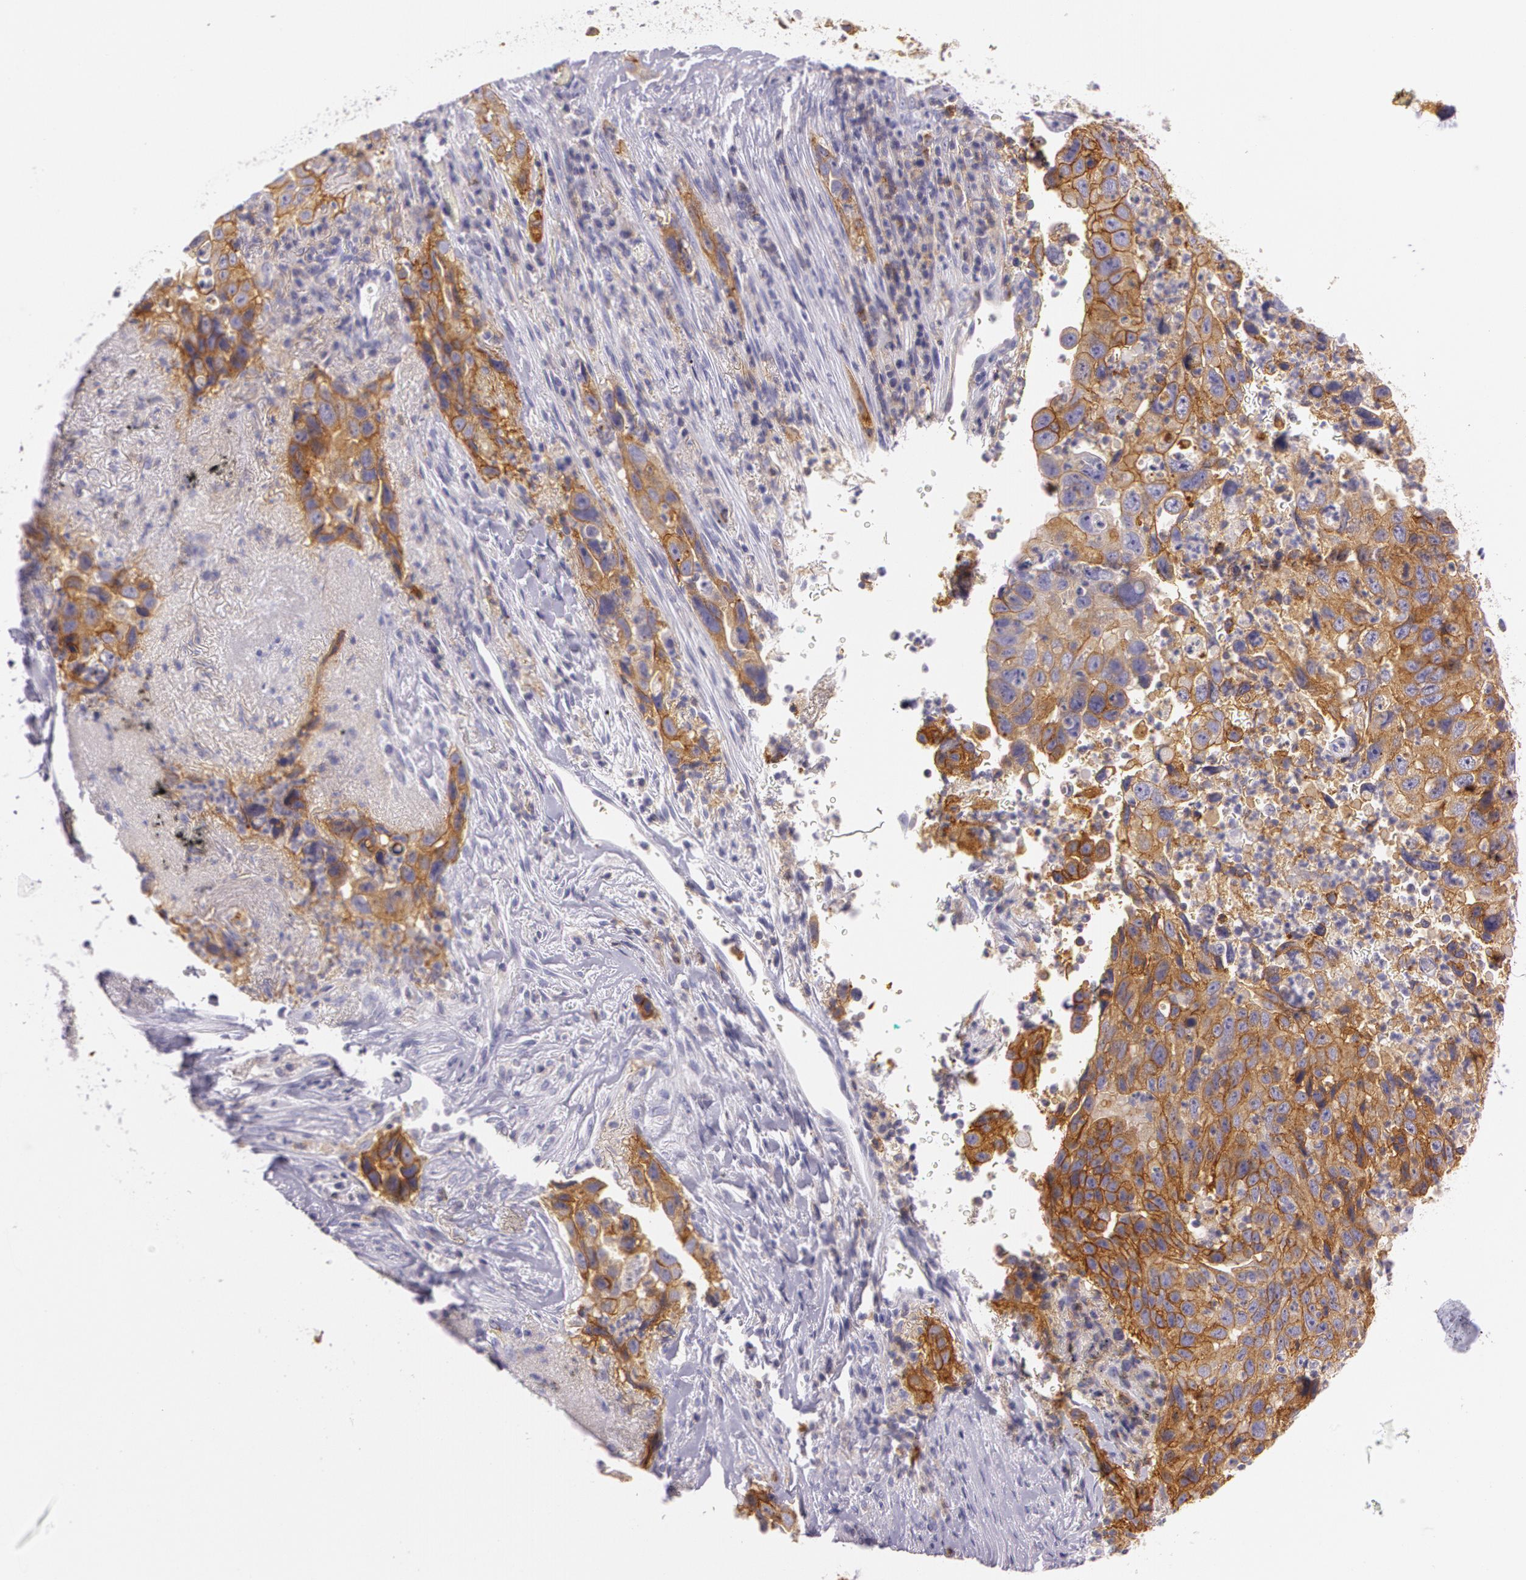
{"staining": {"intensity": "strong", "quantity": "25%-75%", "location": "cytoplasmic/membranous"}, "tissue": "lung cancer", "cell_type": "Tumor cells", "image_type": "cancer", "snomed": [{"axis": "morphology", "description": "Squamous cell carcinoma, NOS"}, {"axis": "topography", "description": "Lung"}], "caption": "Lung squamous cell carcinoma stained with DAB (3,3'-diaminobenzidine) immunohistochemistry (IHC) reveals high levels of strong cytoplasmic/membranous staining in approximately 25%-75% of tumor cells.", "gene": "LY75", "patient": {"sex": "male", "age": 64}}